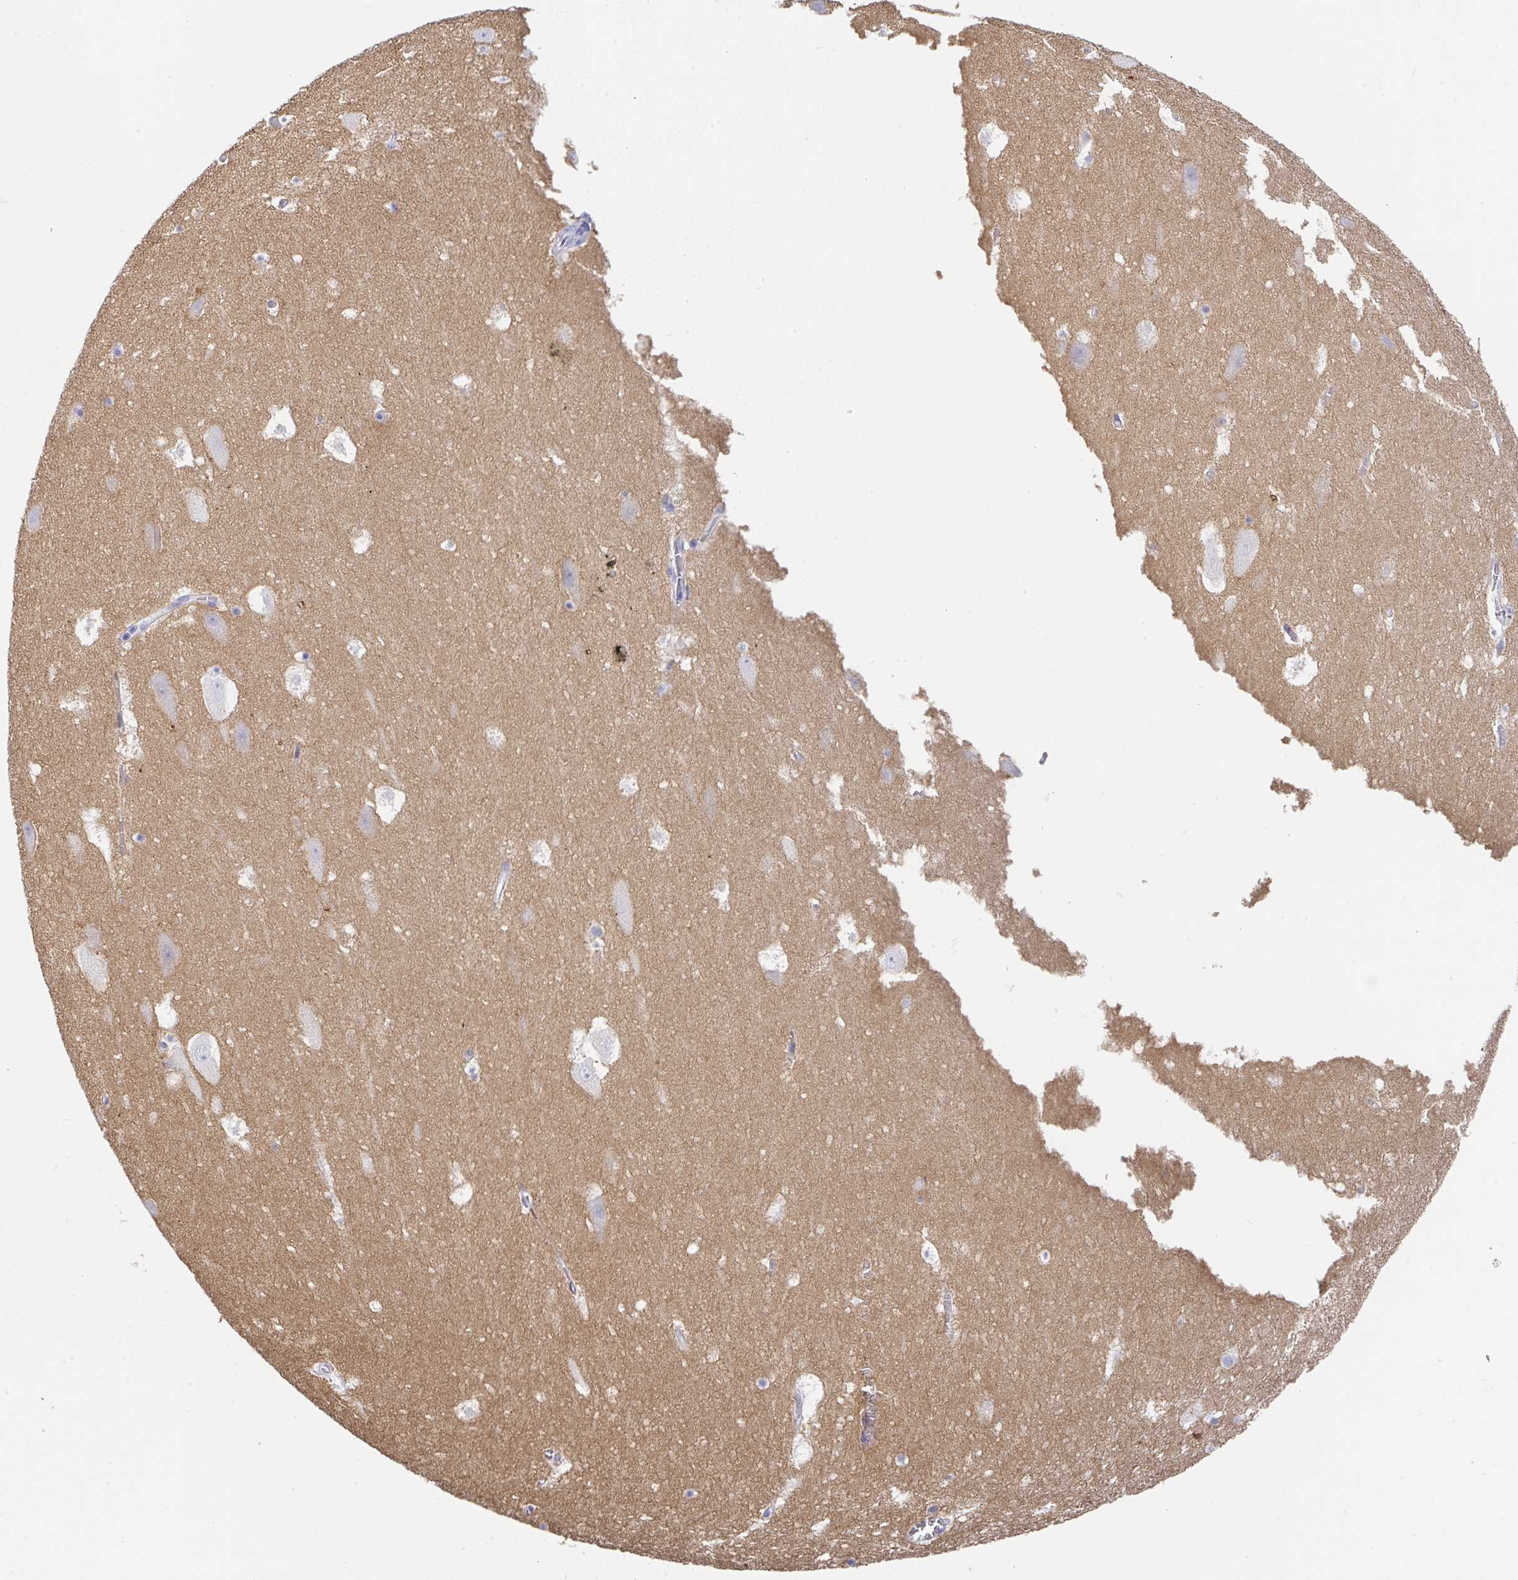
{"staining": {"intensity": "negative", "quantity": "none", "location": "none"}, "tissue": "hippocampus", "cell_type": "Glial cells", "image_type": "normal", "snomed": [{"axis": "morphology", "description": "Normal tissue, NOS"}, {"axis": "topography", "description": "Hippocampus"}], "caption": "Glial cells show no significant protein staining in benign hippocampus. (Stains: DAB (3,3'-diaminobenzidine) IHC with hematoxylin counter stain, Microscopy: brightfield microscopy at high magnification).", "gene": "TNFRSF8", "patient": {"sex": "female", "age": 42}}